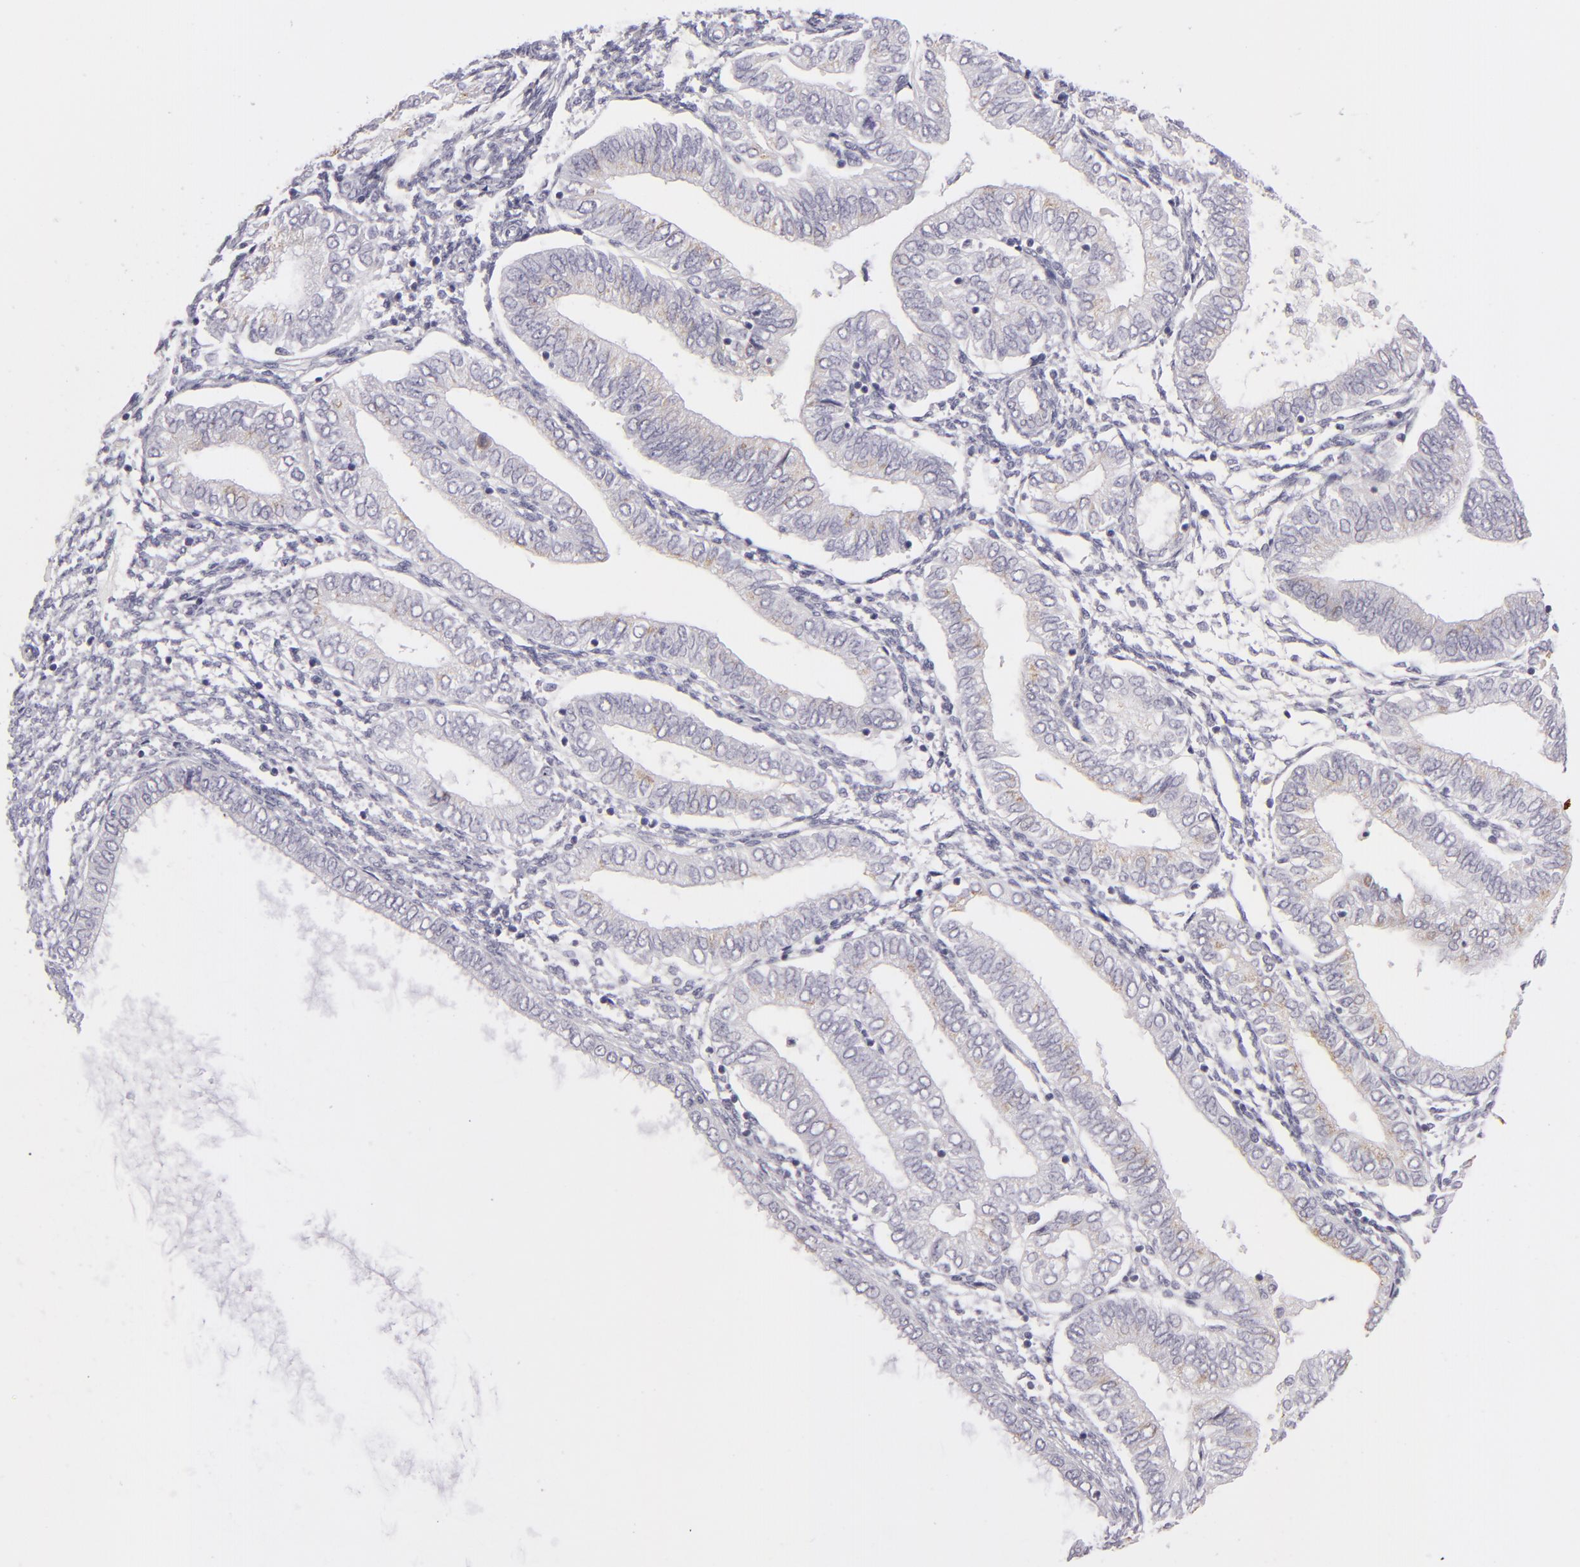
{"staining": {"intensity": "negative", "quantity": "none", "location": "none"}, "tissue": "endometrial cancer", "cell_type": "Tumor cells", "image_type": "cancer", "snomed": [{"axis": "morphology", "description": "Adenocarcinoma, NOS"}, {"axis": "topography", "description": "Endometrium"}], "caption": "The immunohistochemistry (IHC) histopathology image has no significant expression in tumor cells of endometrial cancer (adenocarcinoma) tissue. (Brightfield microscopy of DAB (3,3'-diaminobenzidine) IHC at high magnification).", "gene": "TNNC1", "patient": {"sex": "female", "age": 51}}